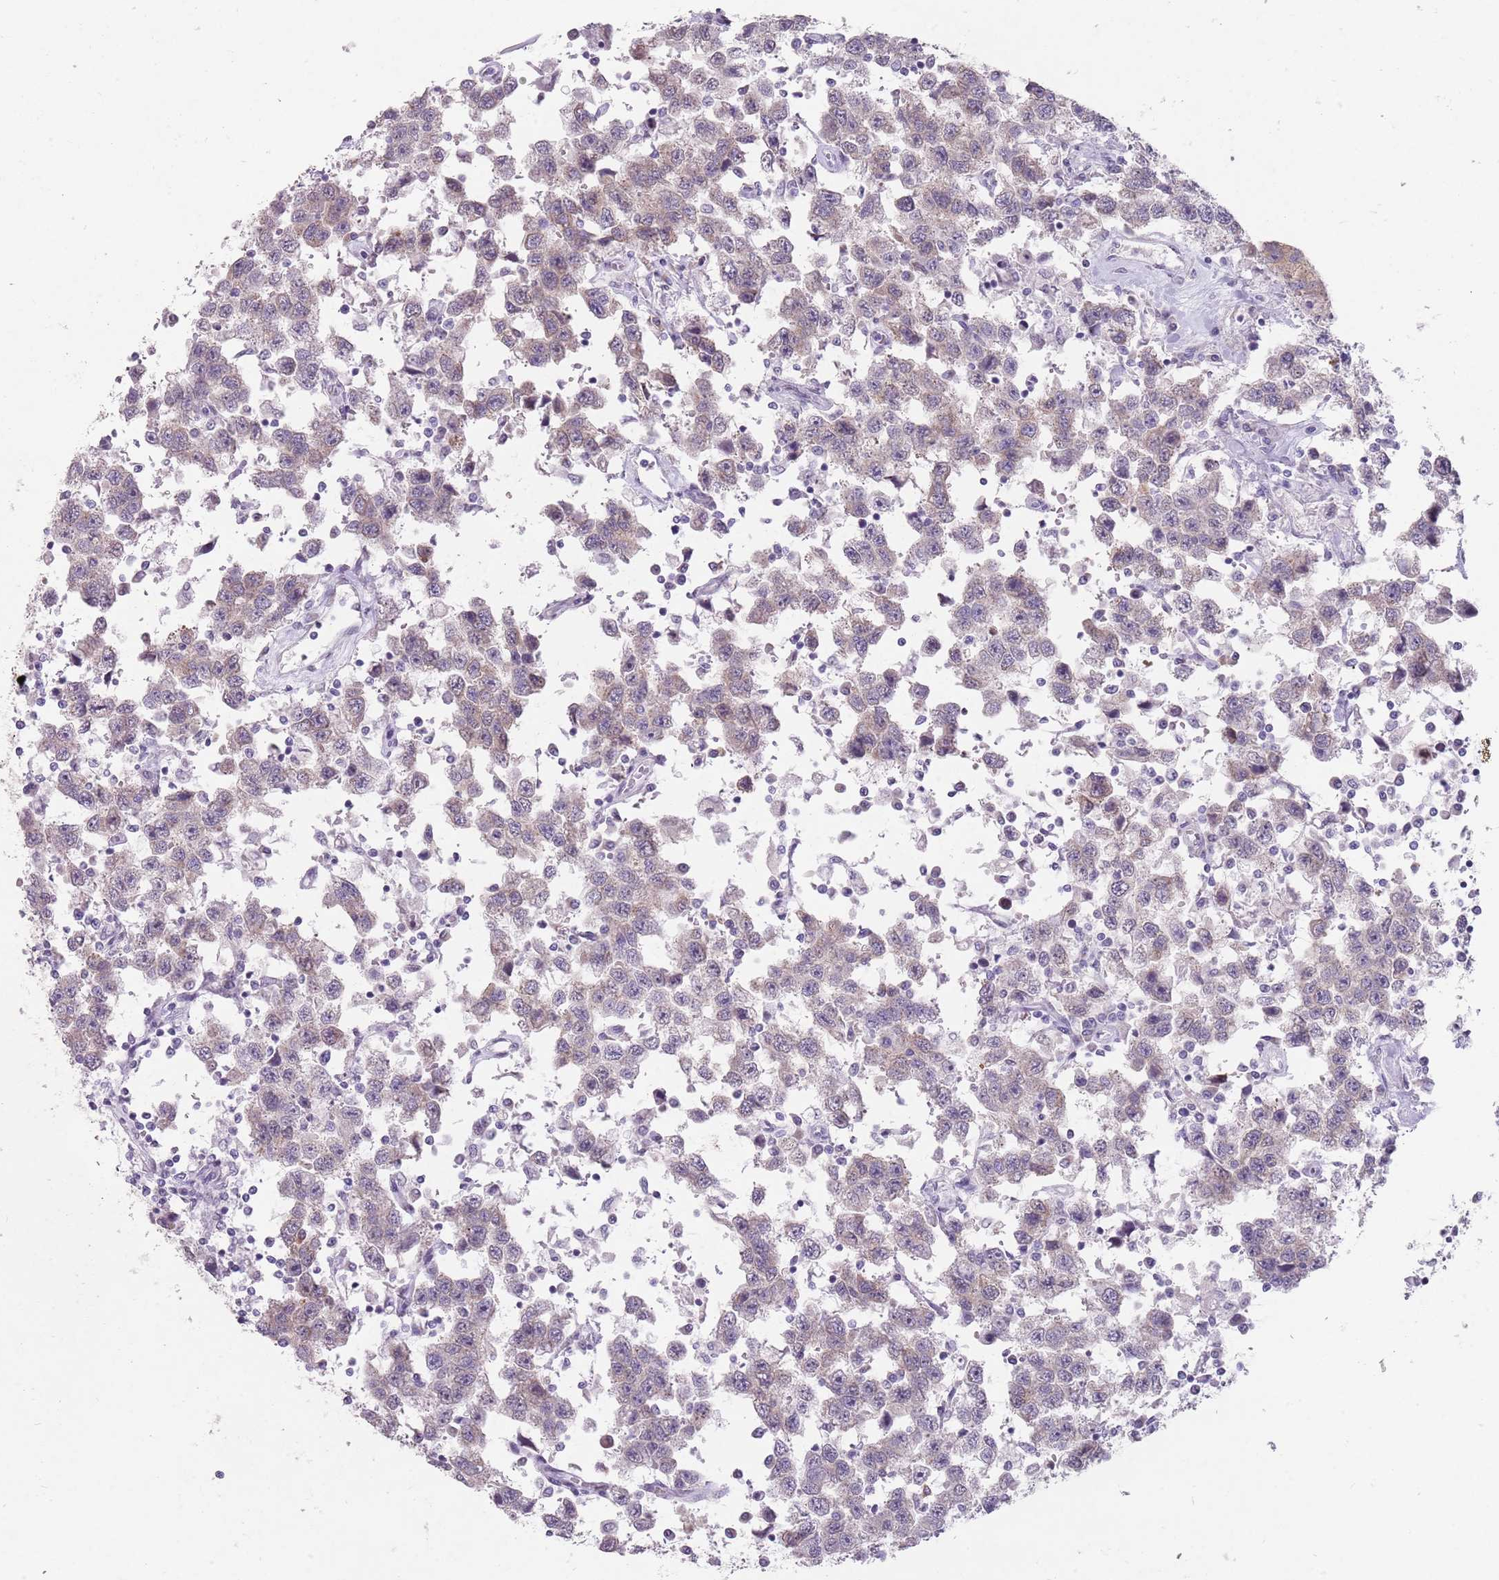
{"staining": {"intensity": "weak", "quantity": "<25%", "location": "cytoplasmic/membranous"}, "tissue": "testis cancer", "cell_type": "Tumor cells", "image_type": "cancer", "snomed": [{"axis": "morphology", "description": "Seminoma, NOS"}, {"axis": "topography", "description": "Testis"}], "caption": "Tumor cells are negative for brown protein staining in testis cancer (seminoma).", "gene": "DDX4", "patient": {"sex": "male", "age": 41}}